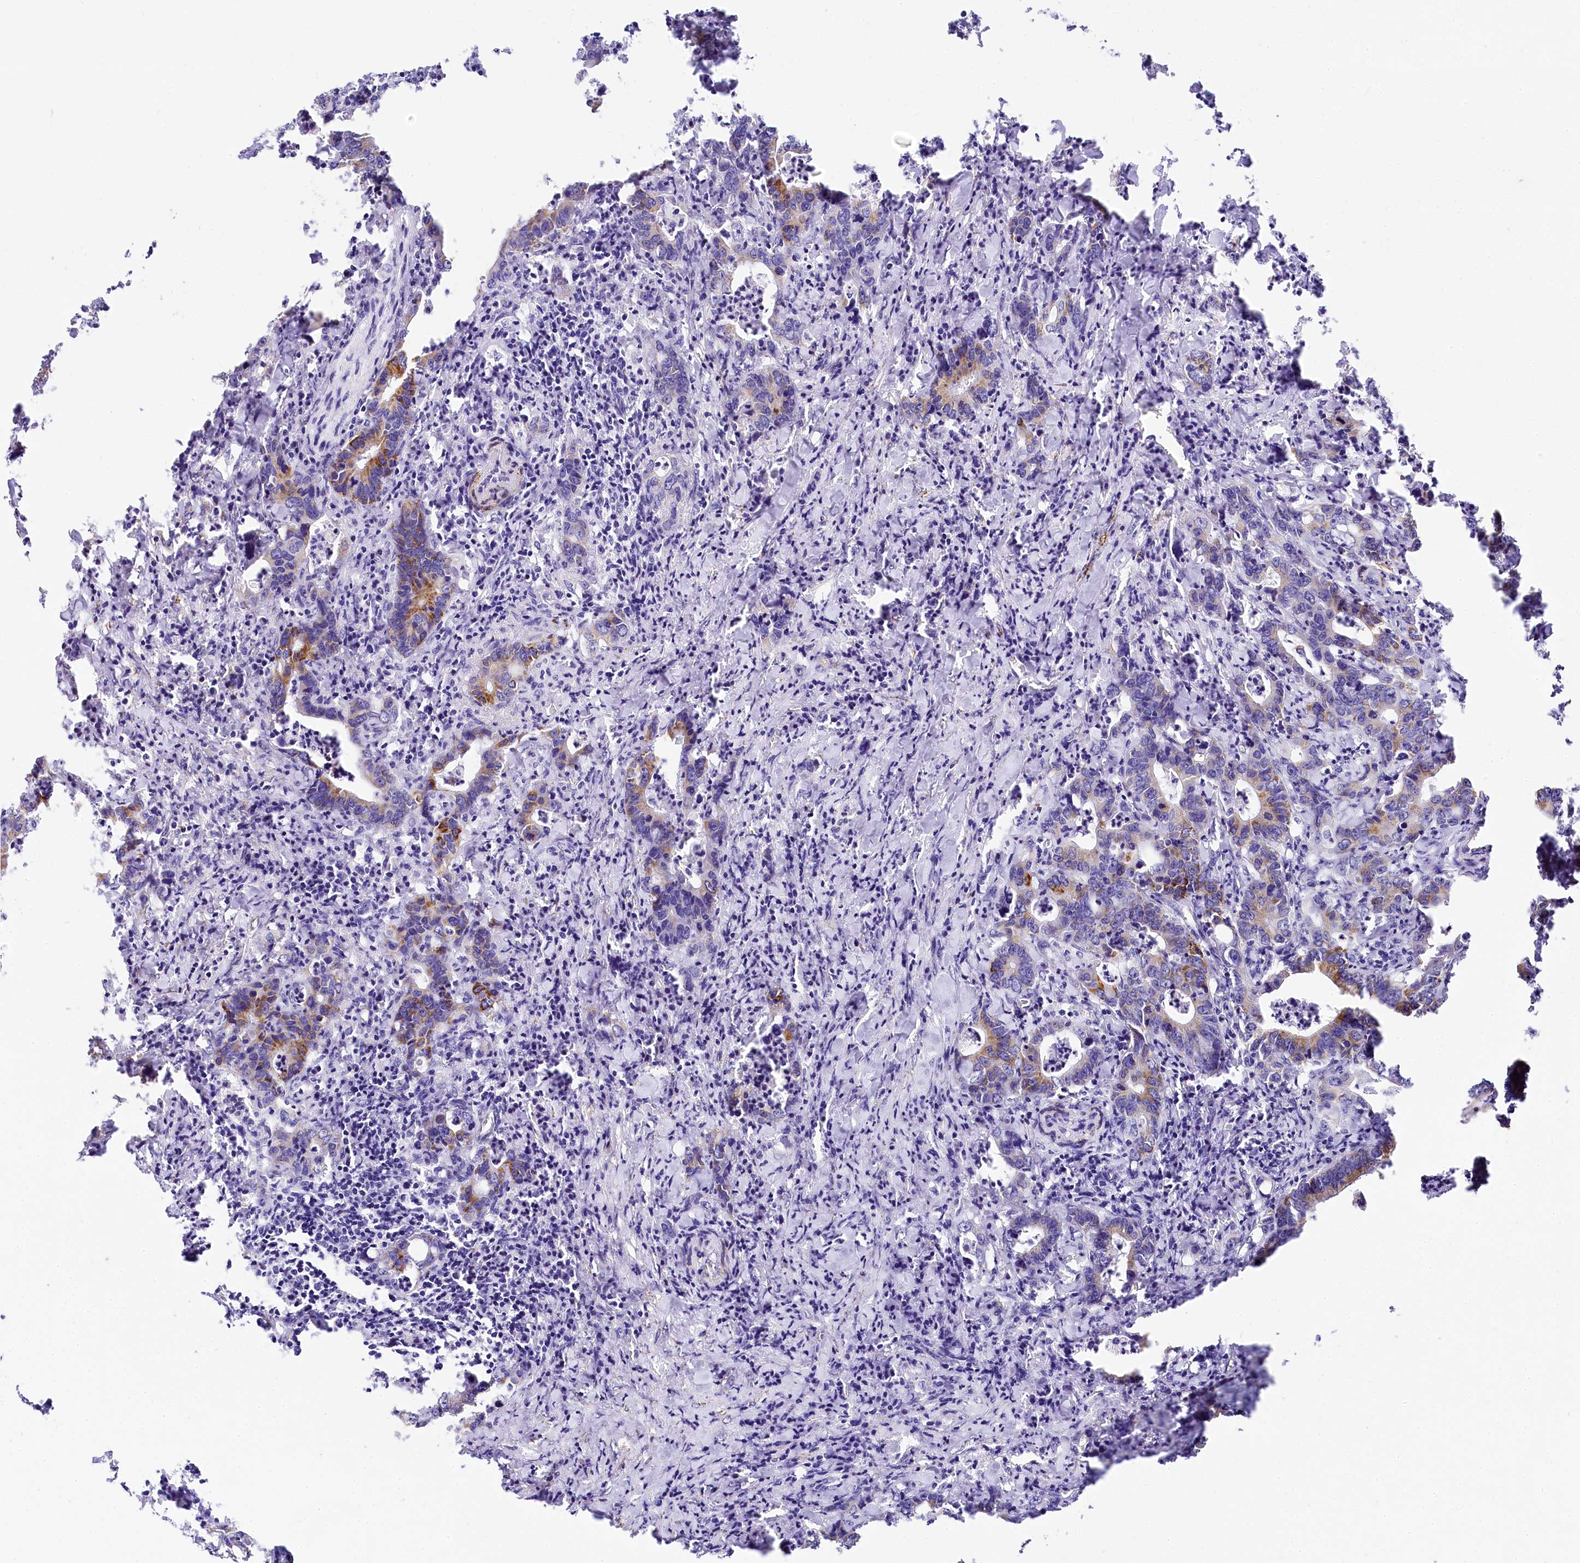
{"staining": {"intensity": "moderate", "quantity": "<25%", "location": "cytoplasmic/membranous"}, "tissue": "colorectal cancer", "cell_type": "Tumor cells", "image_type": "cancer", "snomed": [{"axis": "morphology", "description": "Adenocarcinoma, NOS"}, {"axis": "topography", "description": "Colon"}], "caption": "Colorectal adenocarcinoma stained for a protein exhibits moderate cytoplasmic/membranous positivity in tumor cells. (DAB IHC, brown staining for protein, blue staining for nuclei).", "gene": "PPIP5K2", "patient": {"sex": "female", "age": 75}}